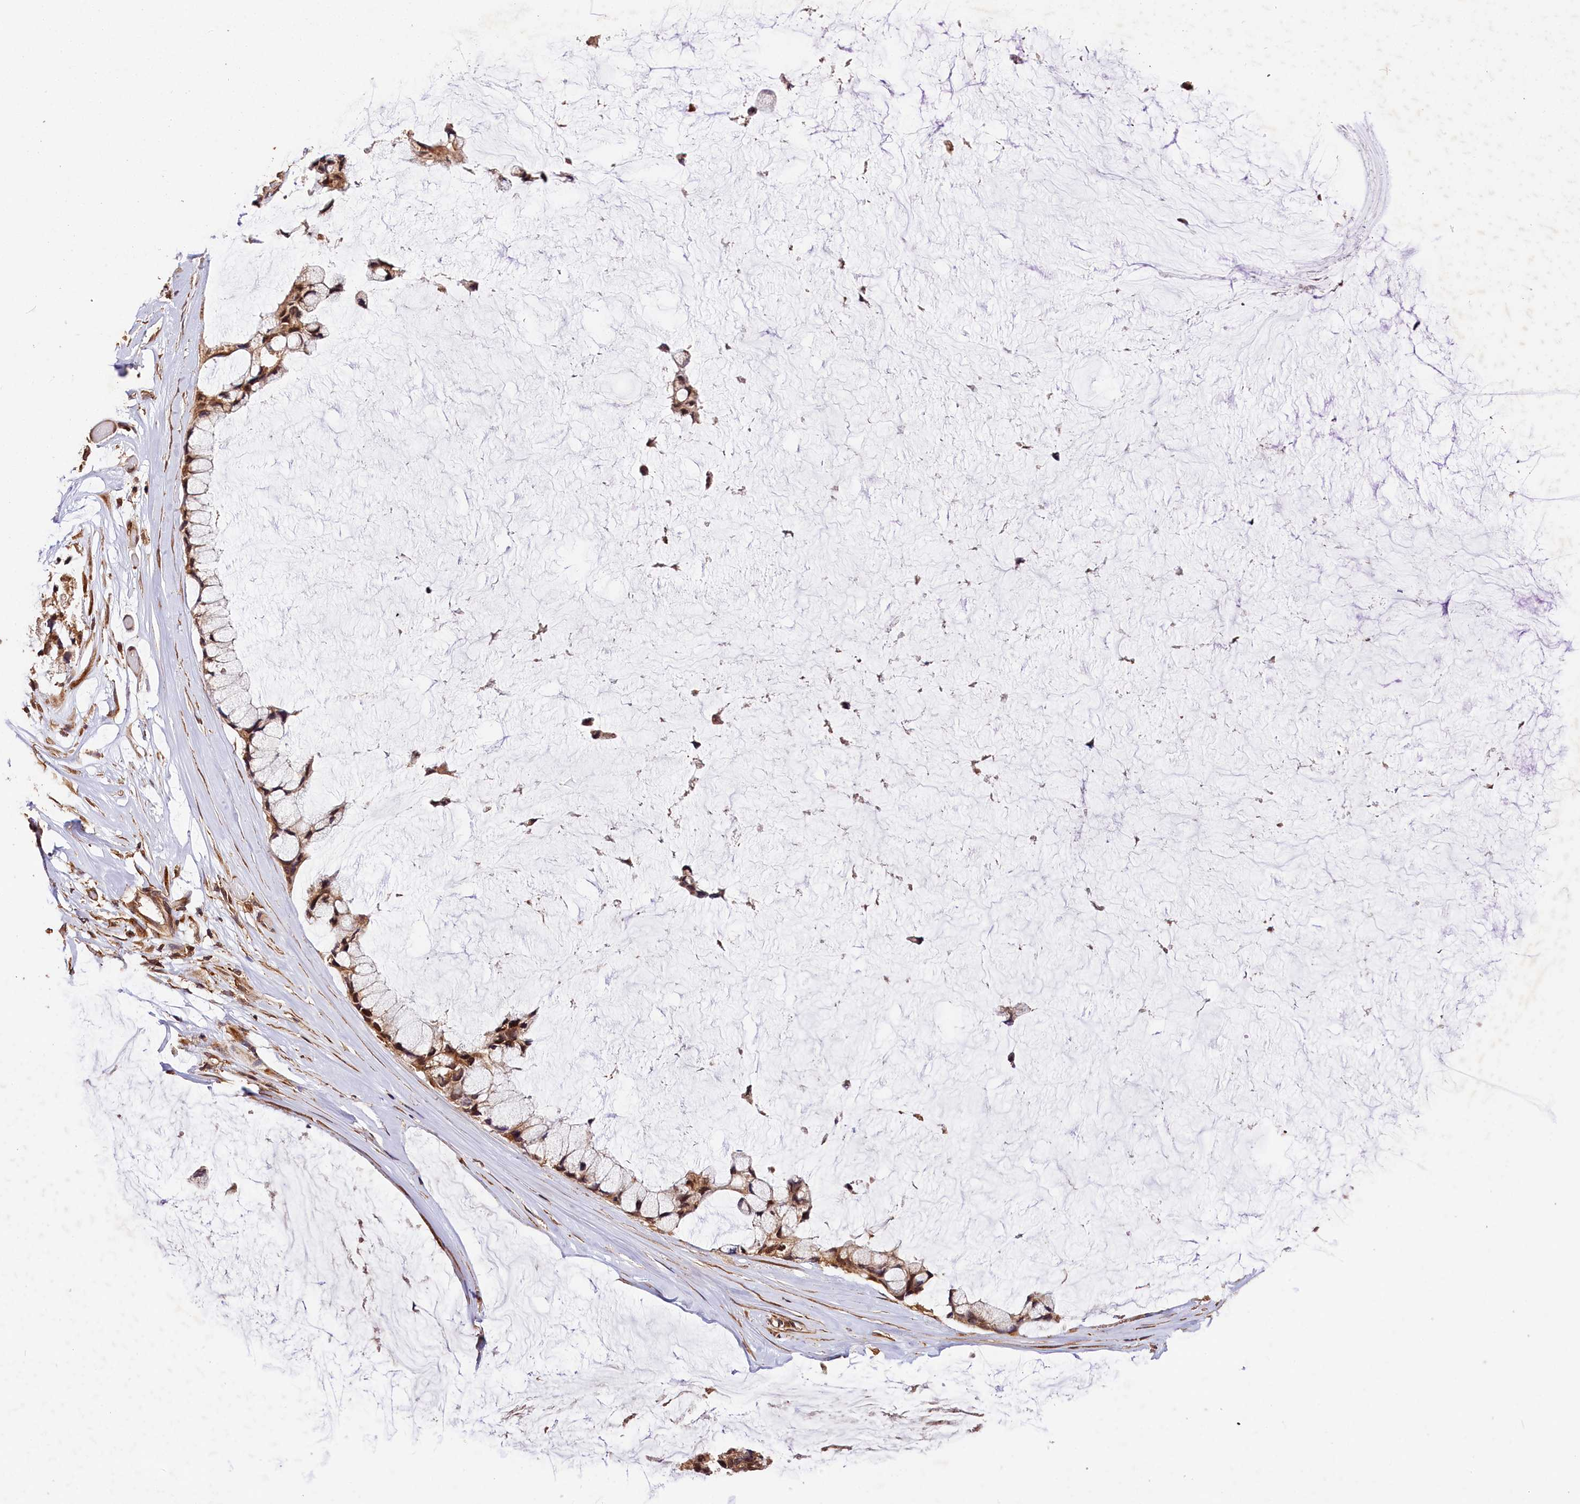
{"staining": {"intensity": "moderate", "quantity": ">75%", "location": "cytoplasmic/membranous,nuclear"}, "tissue": "ovarian cancer", "cell_type": "Tumor cells", "image_type": "cancer", "snomed": [{"axis": "morphology", "description": "Cystadenocarcinoma, mucinous, NOS"}, {"axis": "topography", "description": "Ovary"}], "caption": "Protein staining displays moderate cytoplasmic/membranous and nuclear positivity in approximately >75% of tumor cells in ovarian cancer (mucinous cystadenocarcinoma).", "gene": "KPTN", "patient": {"sex": "female", "age": 39}}